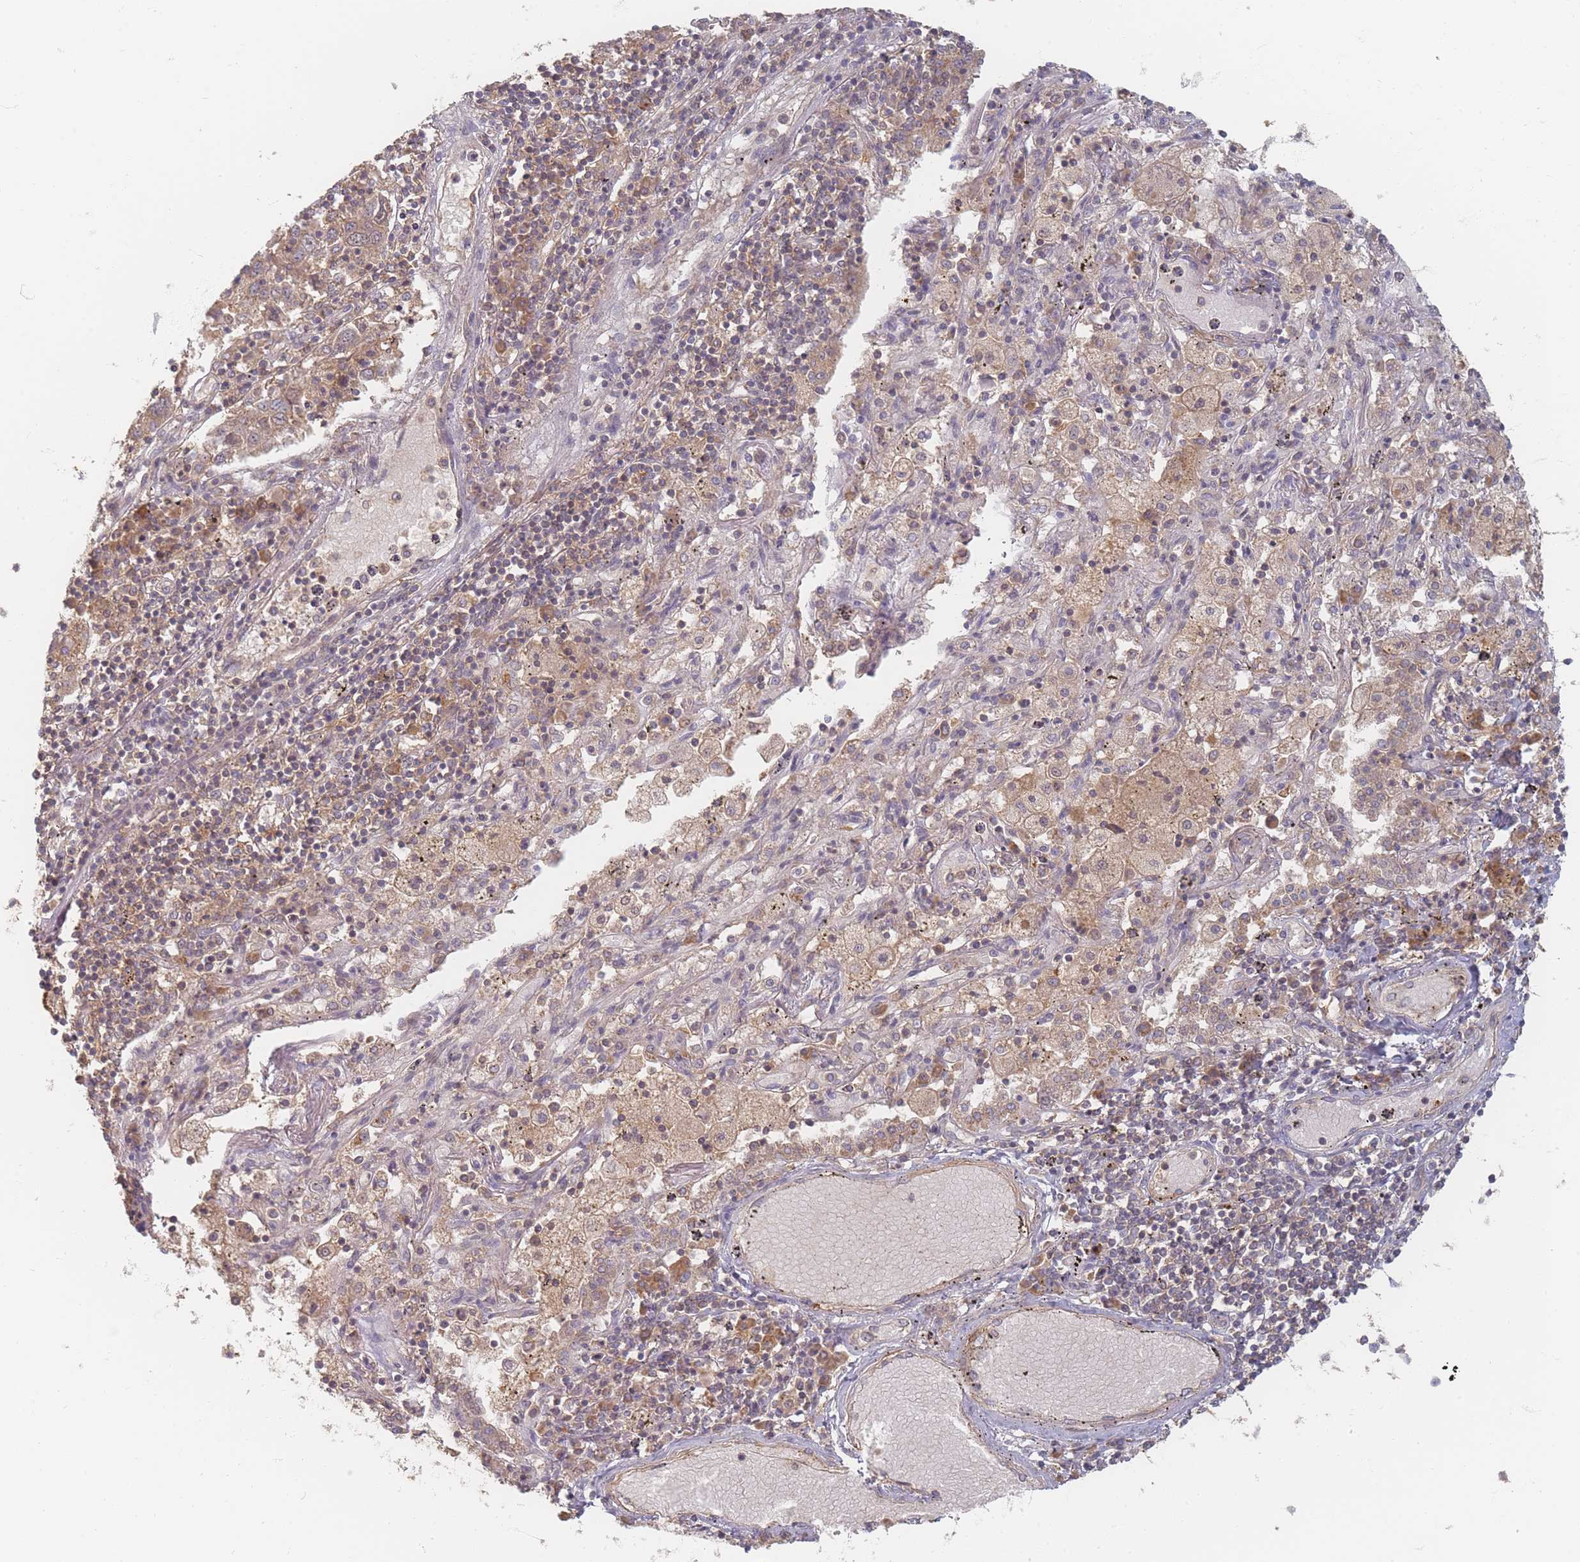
{"staining": {"intensity": "moderate", "quantity": "25%-75%", "location": "cytoplasmic/membranous"}, "tissue": "lung cancer", "cell_type": "Tumor cells", "image_type": "cancer", "snomed": [{"axis": "morphology", "description": "Squamous cell carcinoma, NOS"}, {"axis": "topography", "description": "Lung"}], "caption": "Moderate cytoplasmic/membranous protein expression is identified in approximately 25%-75% of tumor cells in lung cancer.", "gene": "SLC35F3", "patient": {"sex": "male", "age": 65}}